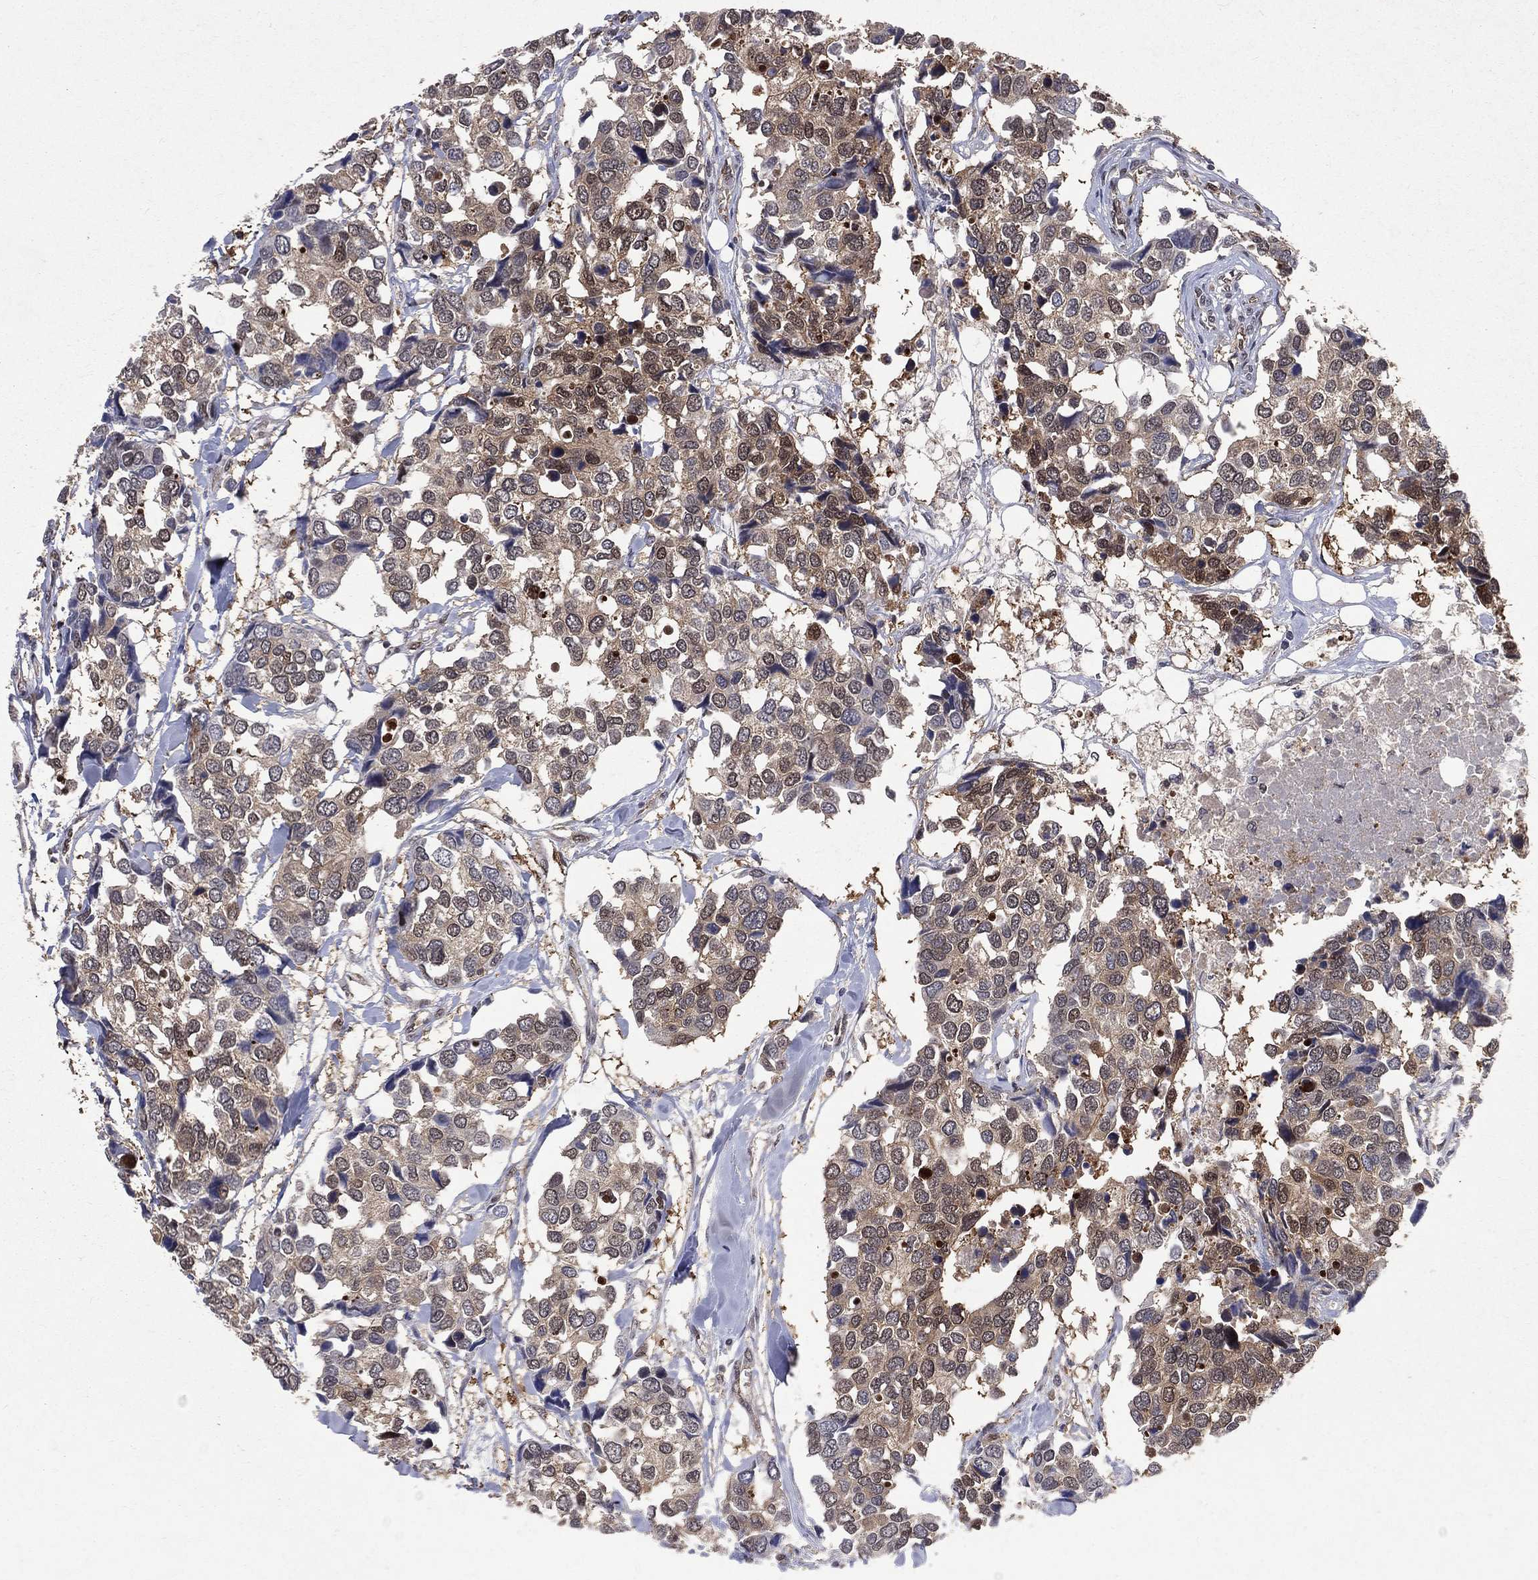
{"staining": {"intensity": "moderate", "quantity": "25%-75%", "location": "cytoplasmic/membranous,nuclear"}, "tissue": "breast cancer", "cell_type": "Tumor cells", "image_type": "cancer", "snomed": [{"axis": "morphology", "description": "Duct carcinoma"}, {"axis": "topography", "description": "Breast"}], "caption": "Immunohistochemistry (IHC) histopathology image of human breast cancer (invasive ductal carcinoma) stained for a protein (brown), which demonstrates medium levels of moderate cytoplasmic/membranous and nuclear staining in approximately 25%-75% of tumor cells.", "gene": "GMPR2", "patient": {"sex": "female", "age": 83}}